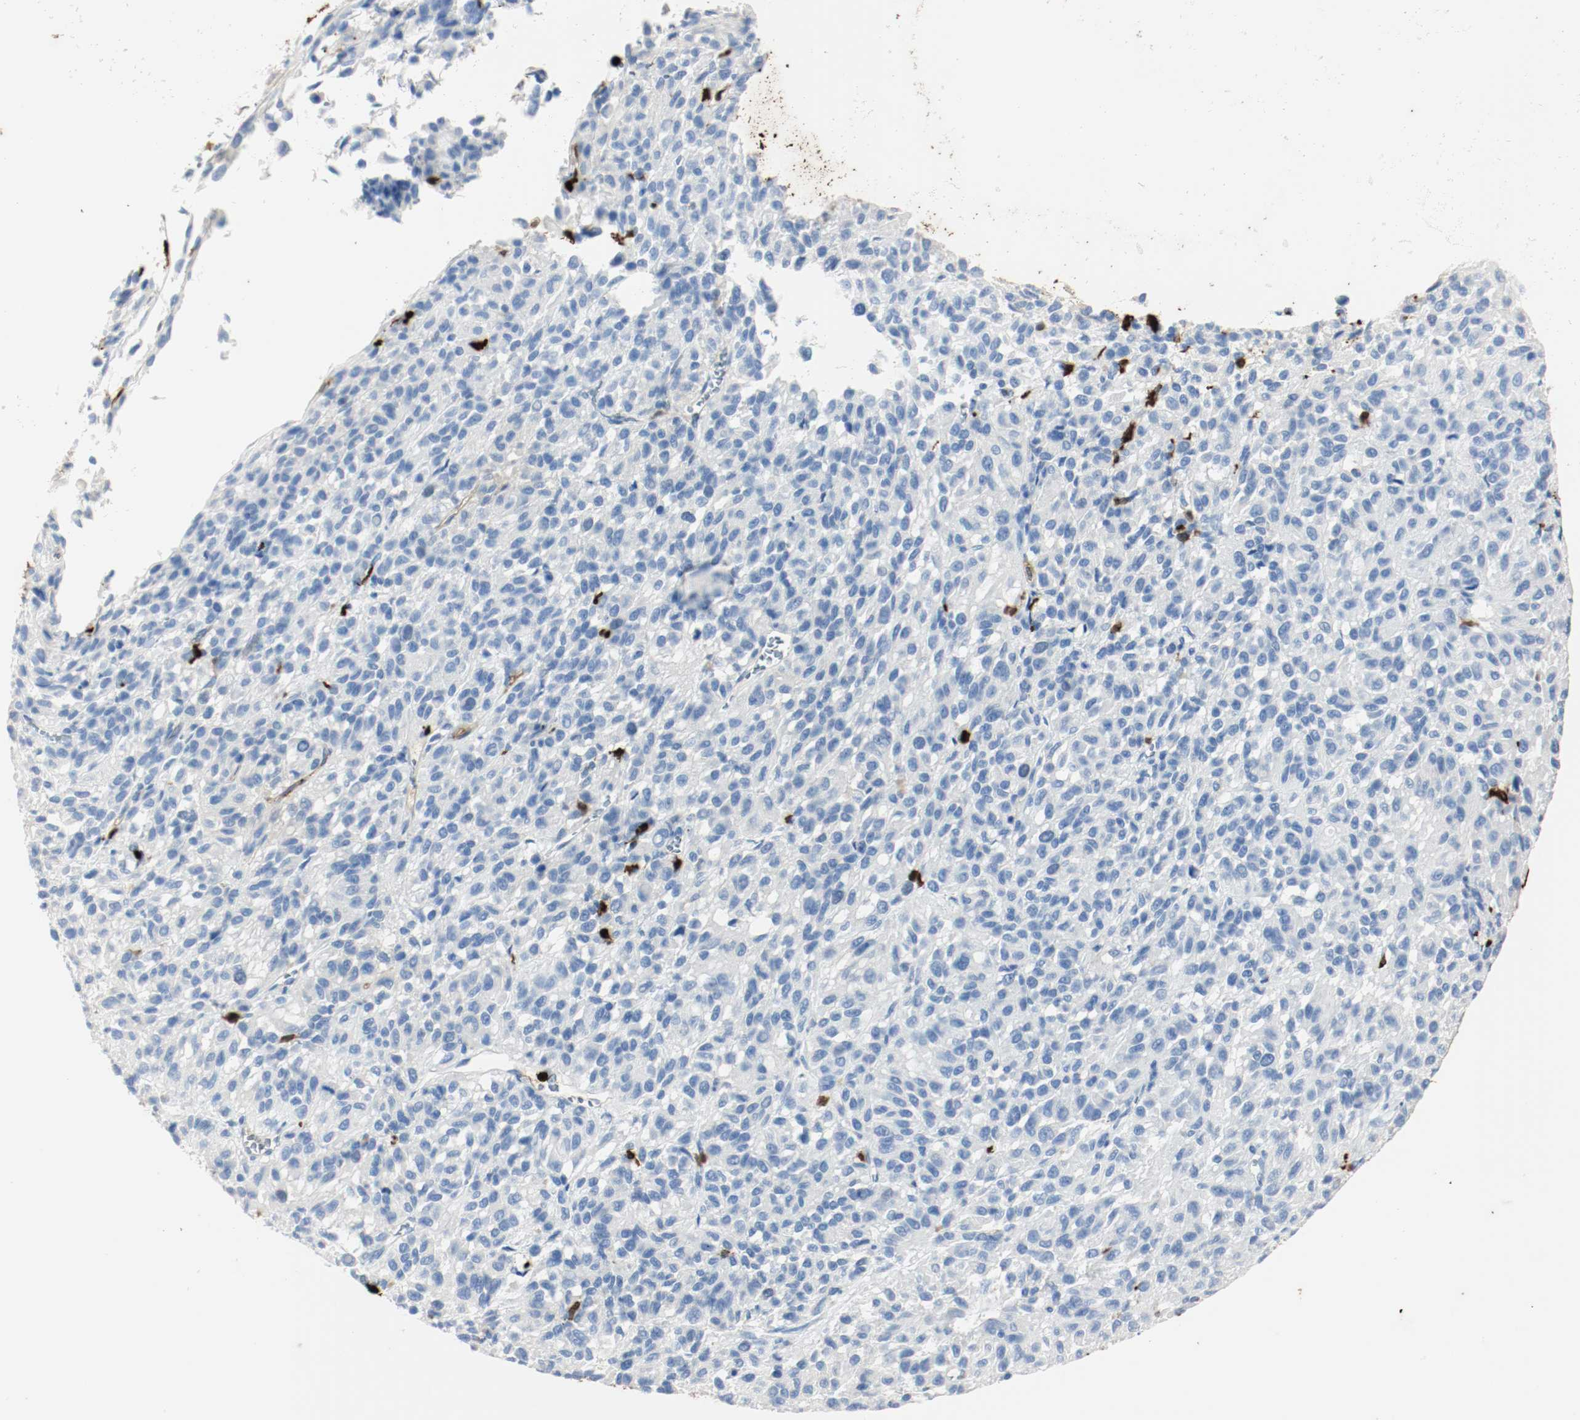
{"staining": {"intensity": "negative", "quantity": "none", "location": "none"}, "tissue": "melanoma", "cell_type": "Tumor cells", "image_type": "cancer", "snomed": [{"axis": "morphology", "description": "Malignant melanoma, Metastatic site"}, {"axis": "topography", "description": "Lung"}], "caption": "This is an immunohistochemistry (IHC) histopathology image of melanoma. There is no staining in tumor cells.", "gene": "S100A9", "patient": {"sex": "male", "age": 64}}